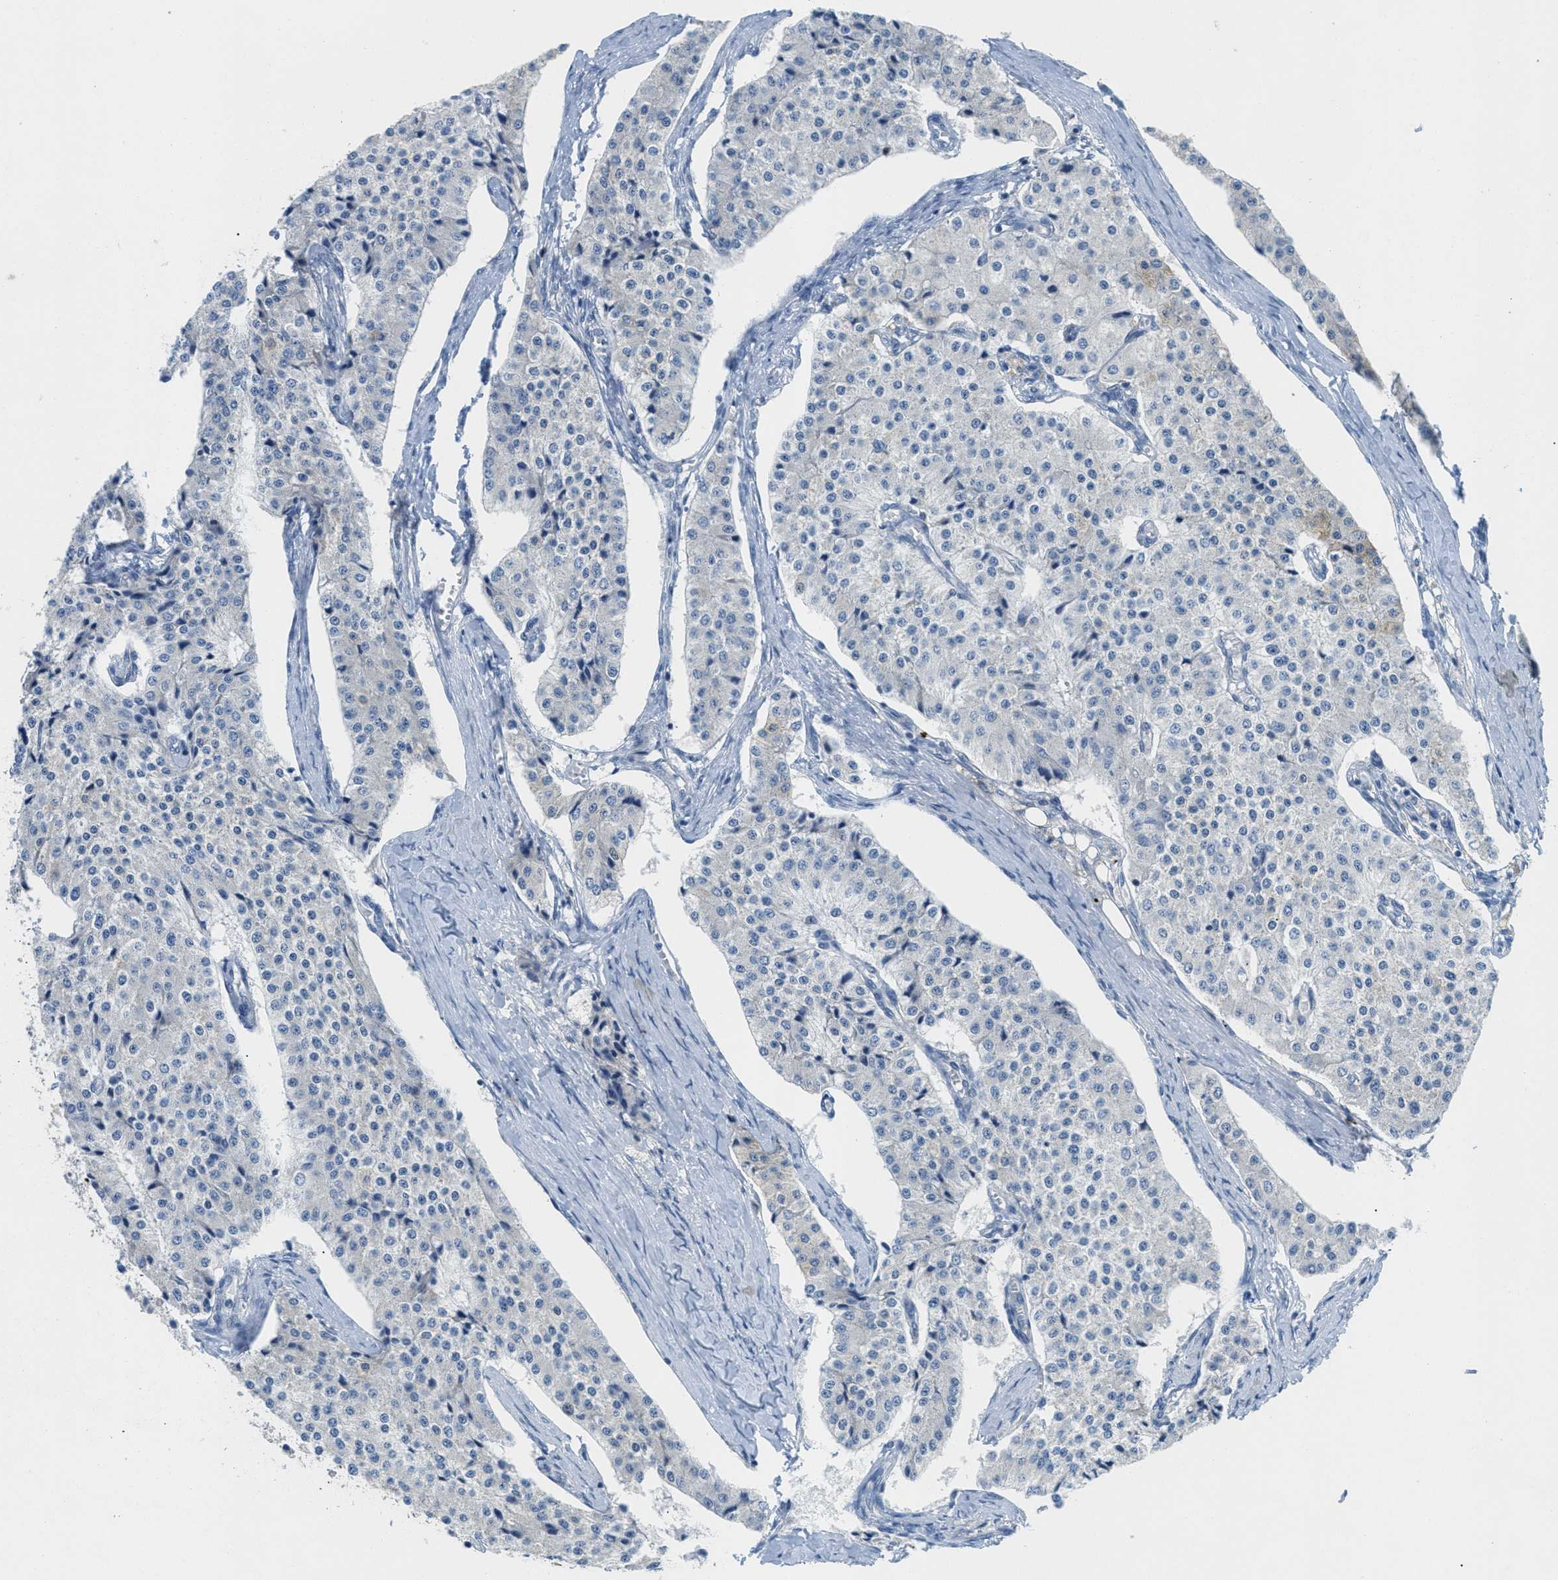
{"staining": {"intensity": "negative", "quantity": "none", "location": "none"}, "tissue": "carcinoid", "cell_type": "Tumor cells", "image_type": "cancer", "snomed": [{"axis": "morphology", "description": "Carcinoid, malignant, NOS"}, {"axis": "topography", "description": "Colon"}], "caption": "Human carcinoid stained for a protein using IHC exhibits no positivity in tumor cells.", "gene": "ORC6", "patient": {"sex": "female", "age": 52}}